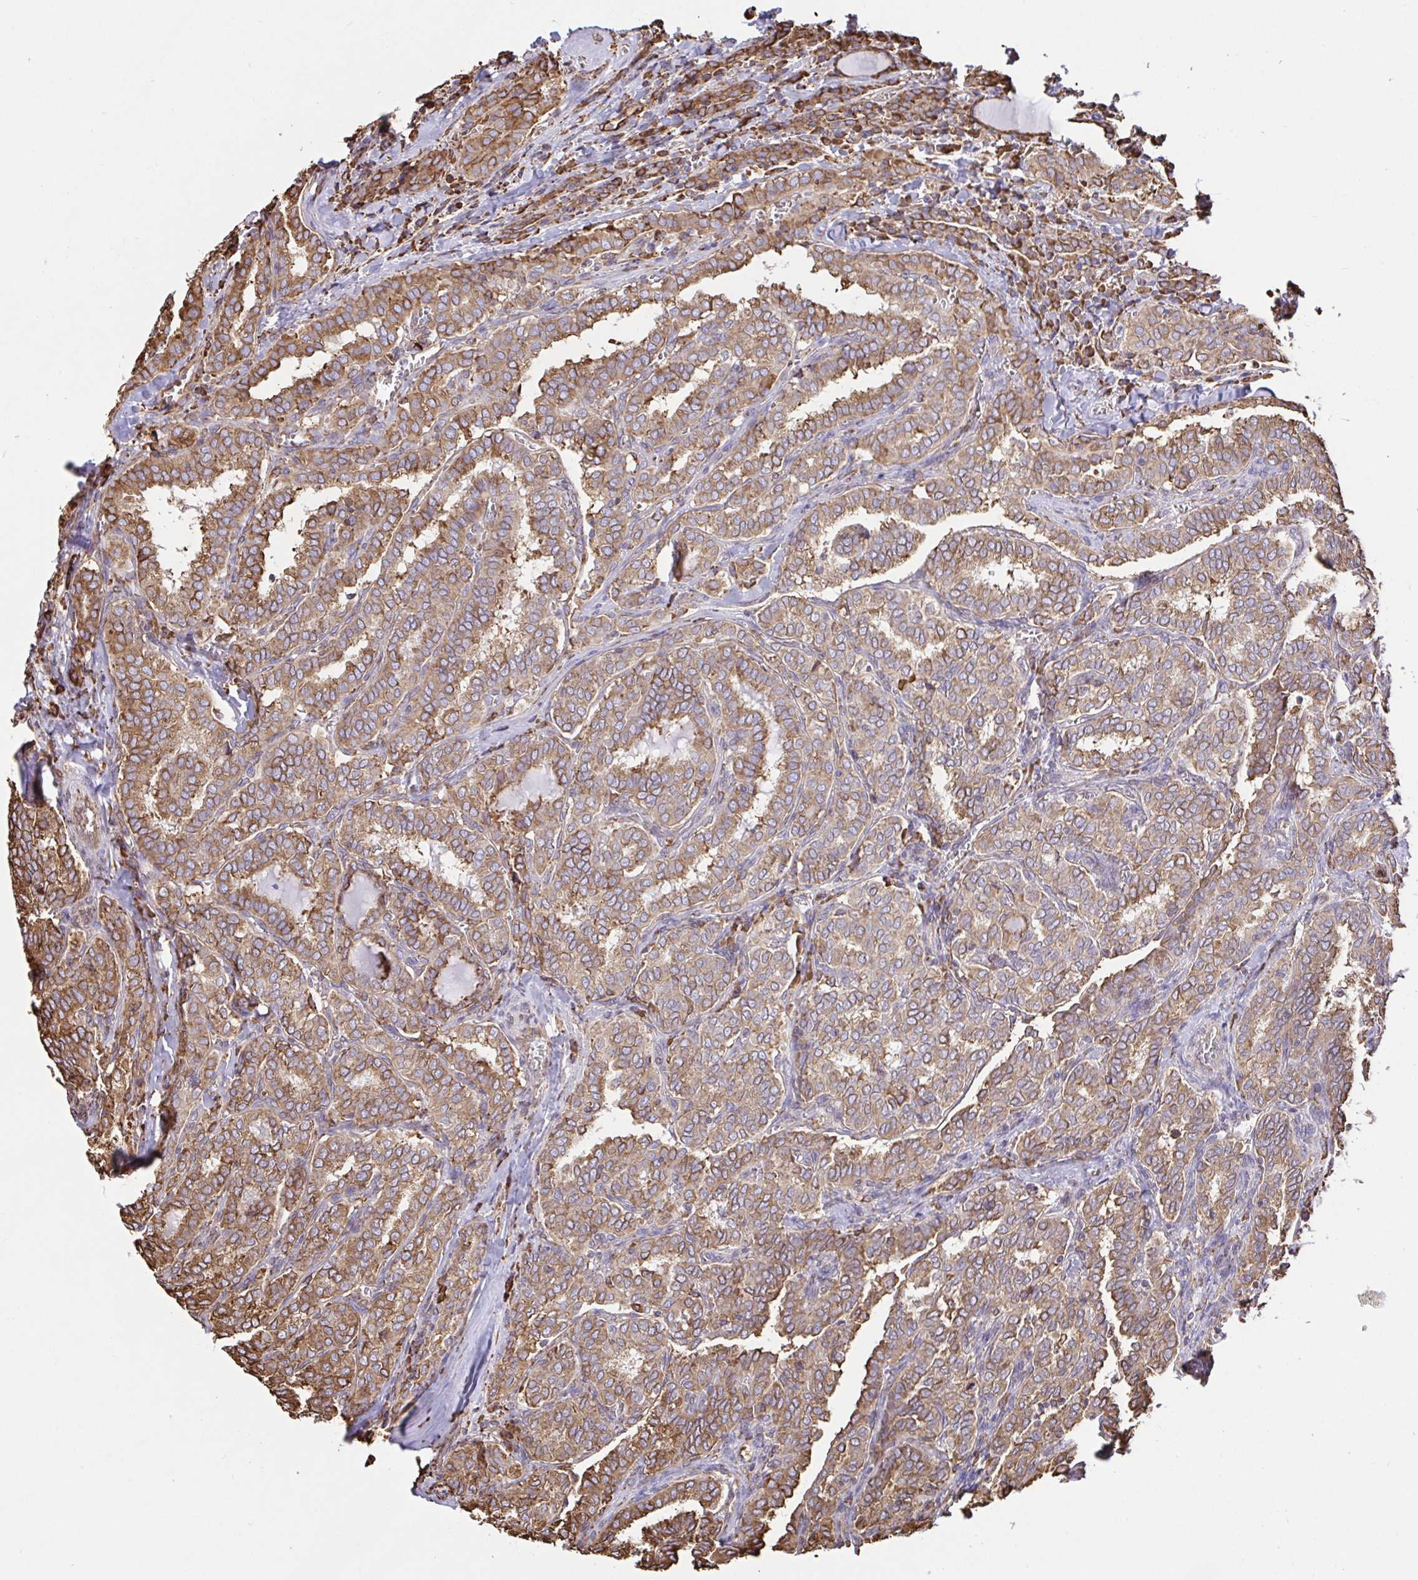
{"staining": {"intensity": "moderate", "quantity": ">75%", "location": "cytoplasmic/membranous"}, "tissue": "thyroid cancer", "cell_type": "Tumor cells", "image_type": "cancer", "snomed": [{"axis": "morphology", "description": "Papillary adenocarcinoma, NOS"}, {"axis": "topography", "description": "Thyroid gland"}], "caption": "The histopathology image displays a brown stain indicating the presence of a protein in the cytoplasmic/membranous of tumor cells in thyroid cancer (papillary adenocarcinoma).", "gene": "CLGN", "patient": {"sex": "female", "age": 30}}